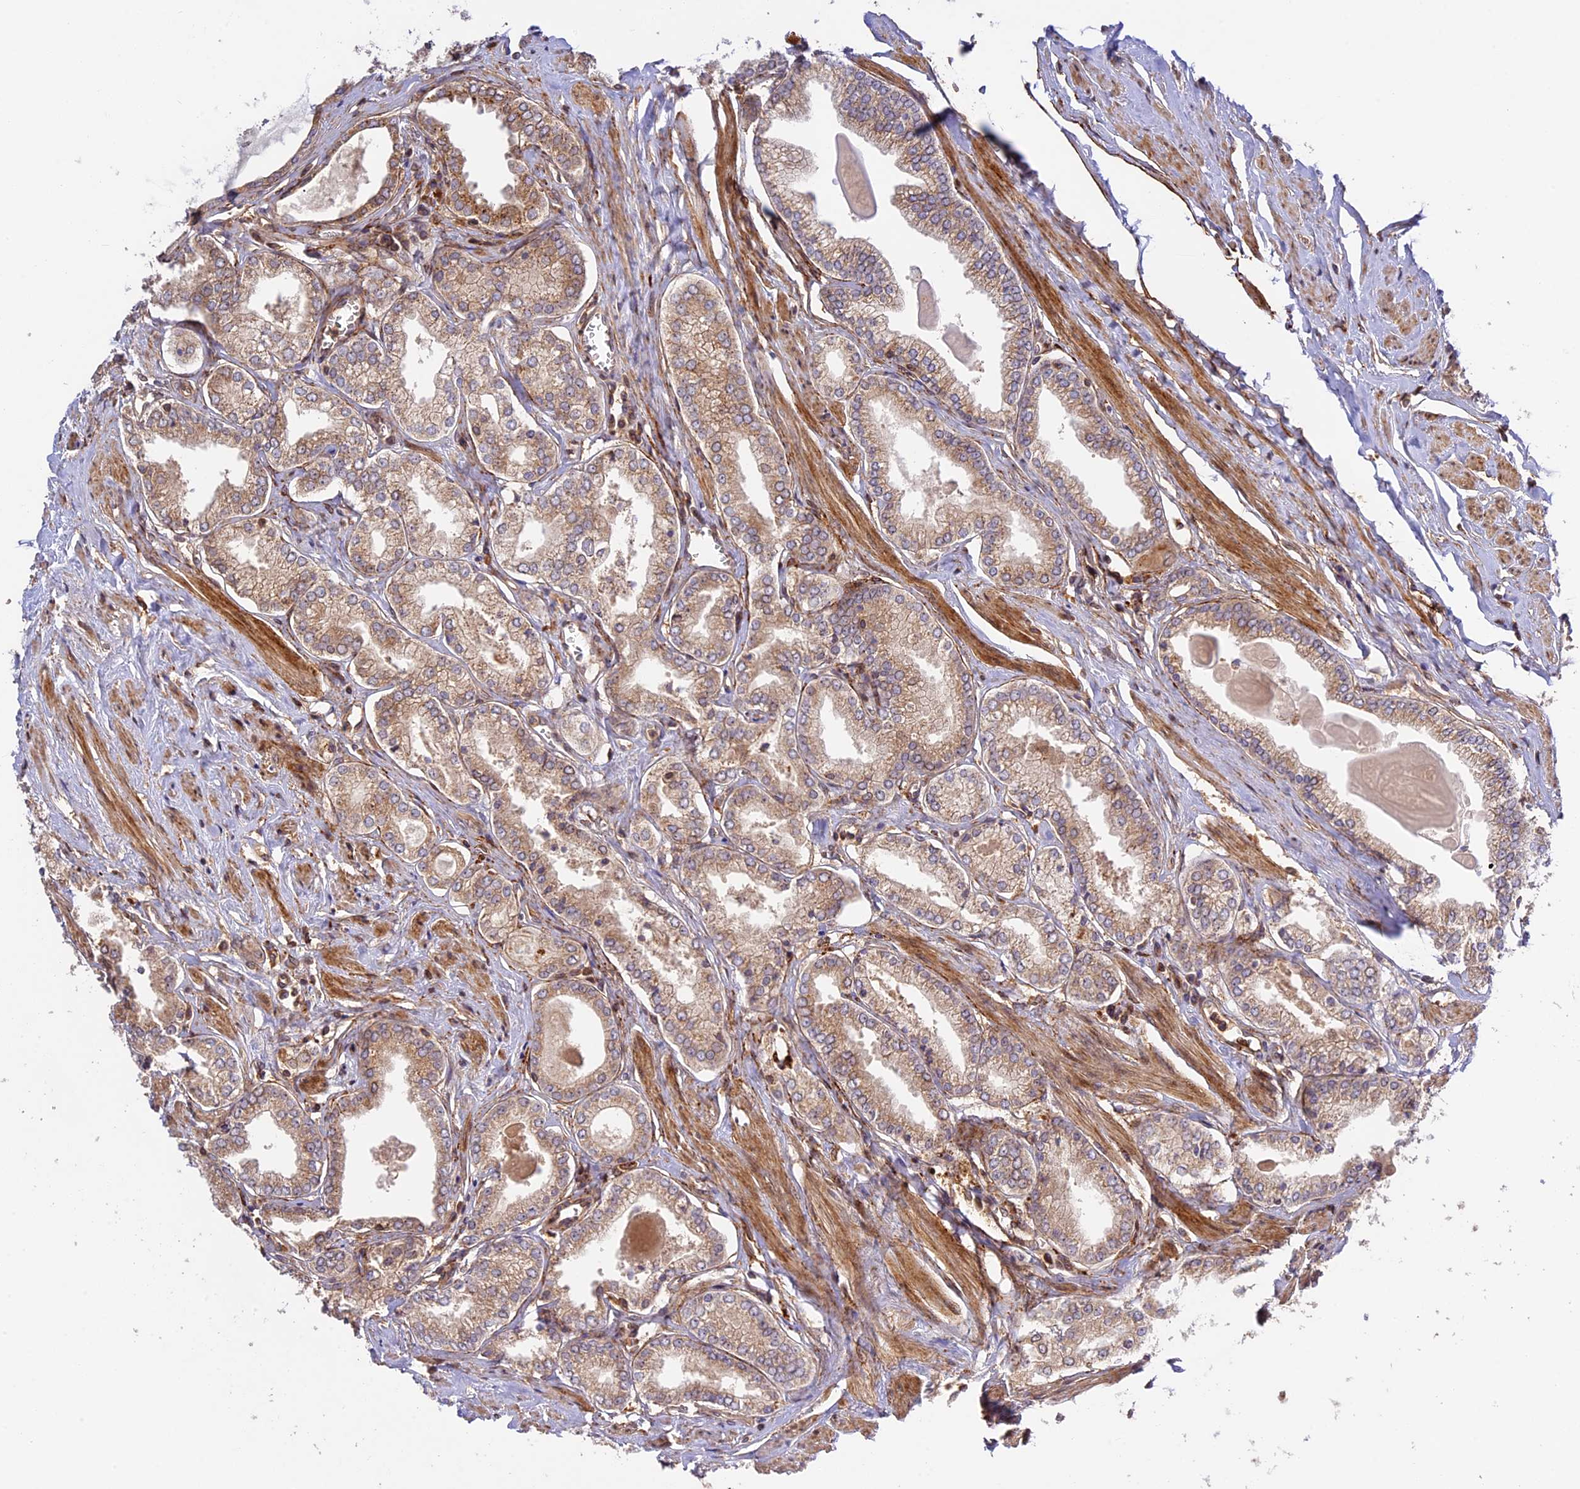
{"staining": {"intensity": "weak", "quantity": "25%-75%", "location": "cytoplasmic/membranous"}, "tissue": "prostate cancer", "cell_type": "Tumor cells", "image_type": "cancer", "snomed": [{"axis": "morphology", "description": "Adenocarcinoma, Low grade"}, {"axis": "topography", "description": "Prostate"}], "caption": "Immunohistochemistry (IHC) micrograph of neoplastic tissue: prostate low-grade adenocarcinoma stained using immunohistochemistry (IHC) shows low levels of weak protein expression localized specifically in the cytoplasmic/membranous of tumor cells, appearing as a cytoplasmic/membranous brown color.", "gene": "DGKH", "patient": {"sex": "male", "age": 60}}